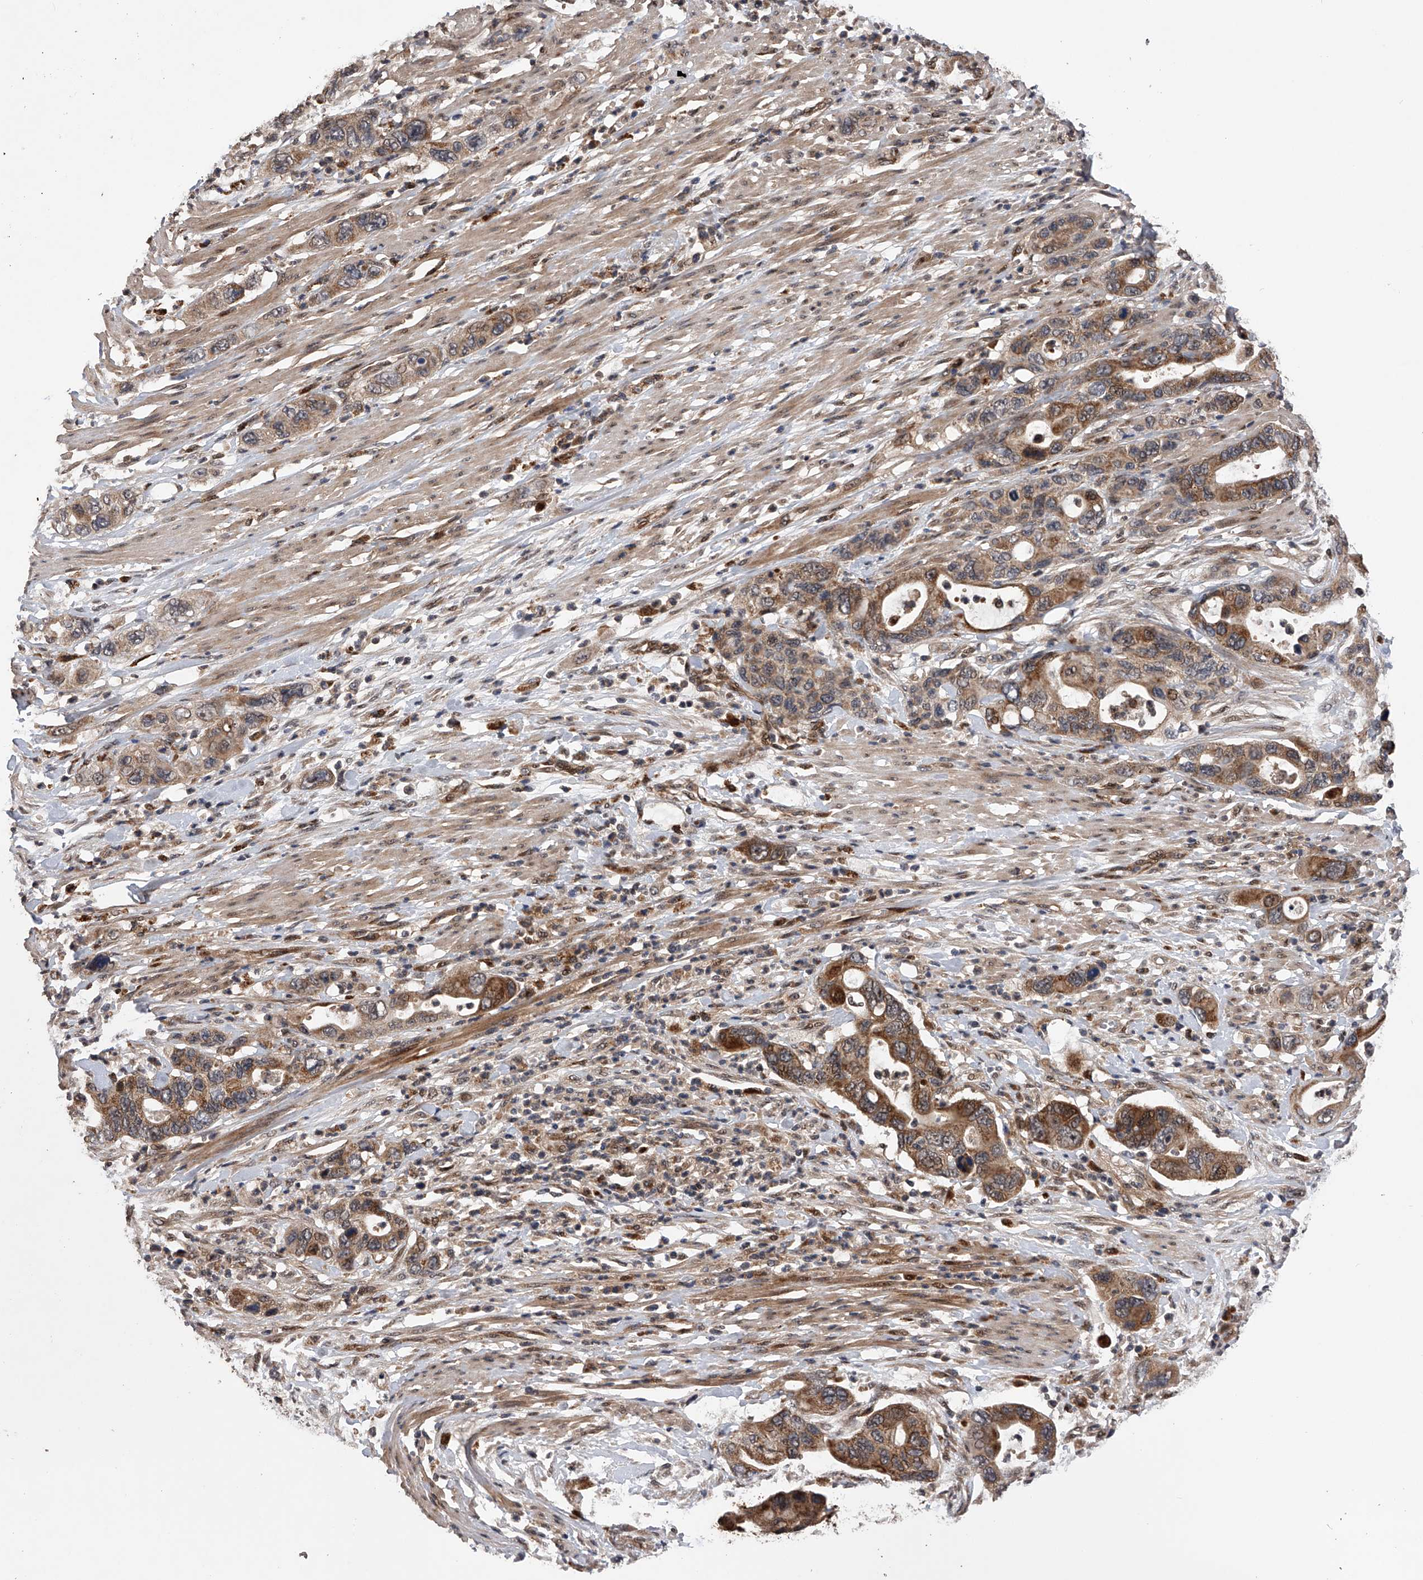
{"staining": {"intensity": "moderate", "quantity": ">75%", "location": "cytoplasmic/membranous"}, "tissue": "pancreatic cancer", "cell_type": "Tumor cells", "image_type": "cancer", "snomed": [{"axis": "morphology", "description": "Adenocarcinoma, NOS"}, {"axis": "topography", "description": "Pancreas"}], "caption": "Immunohistochemistry (IHC) staining of pancreatic adenocarcinoma, which displays medium levels of moderate cytoplasmic/membranous positivity in about >75% of tumor cells indicating moderate cytoplasmic/membranous protein staining. The staining was performed using DAB (3,3'-diaminobenzidine) (brown) for protein detection and nuclei were counterstained in hematoxylin (blue).", "gene": "MAP3K11", "patient": {"sex": "female", "age": 71}}